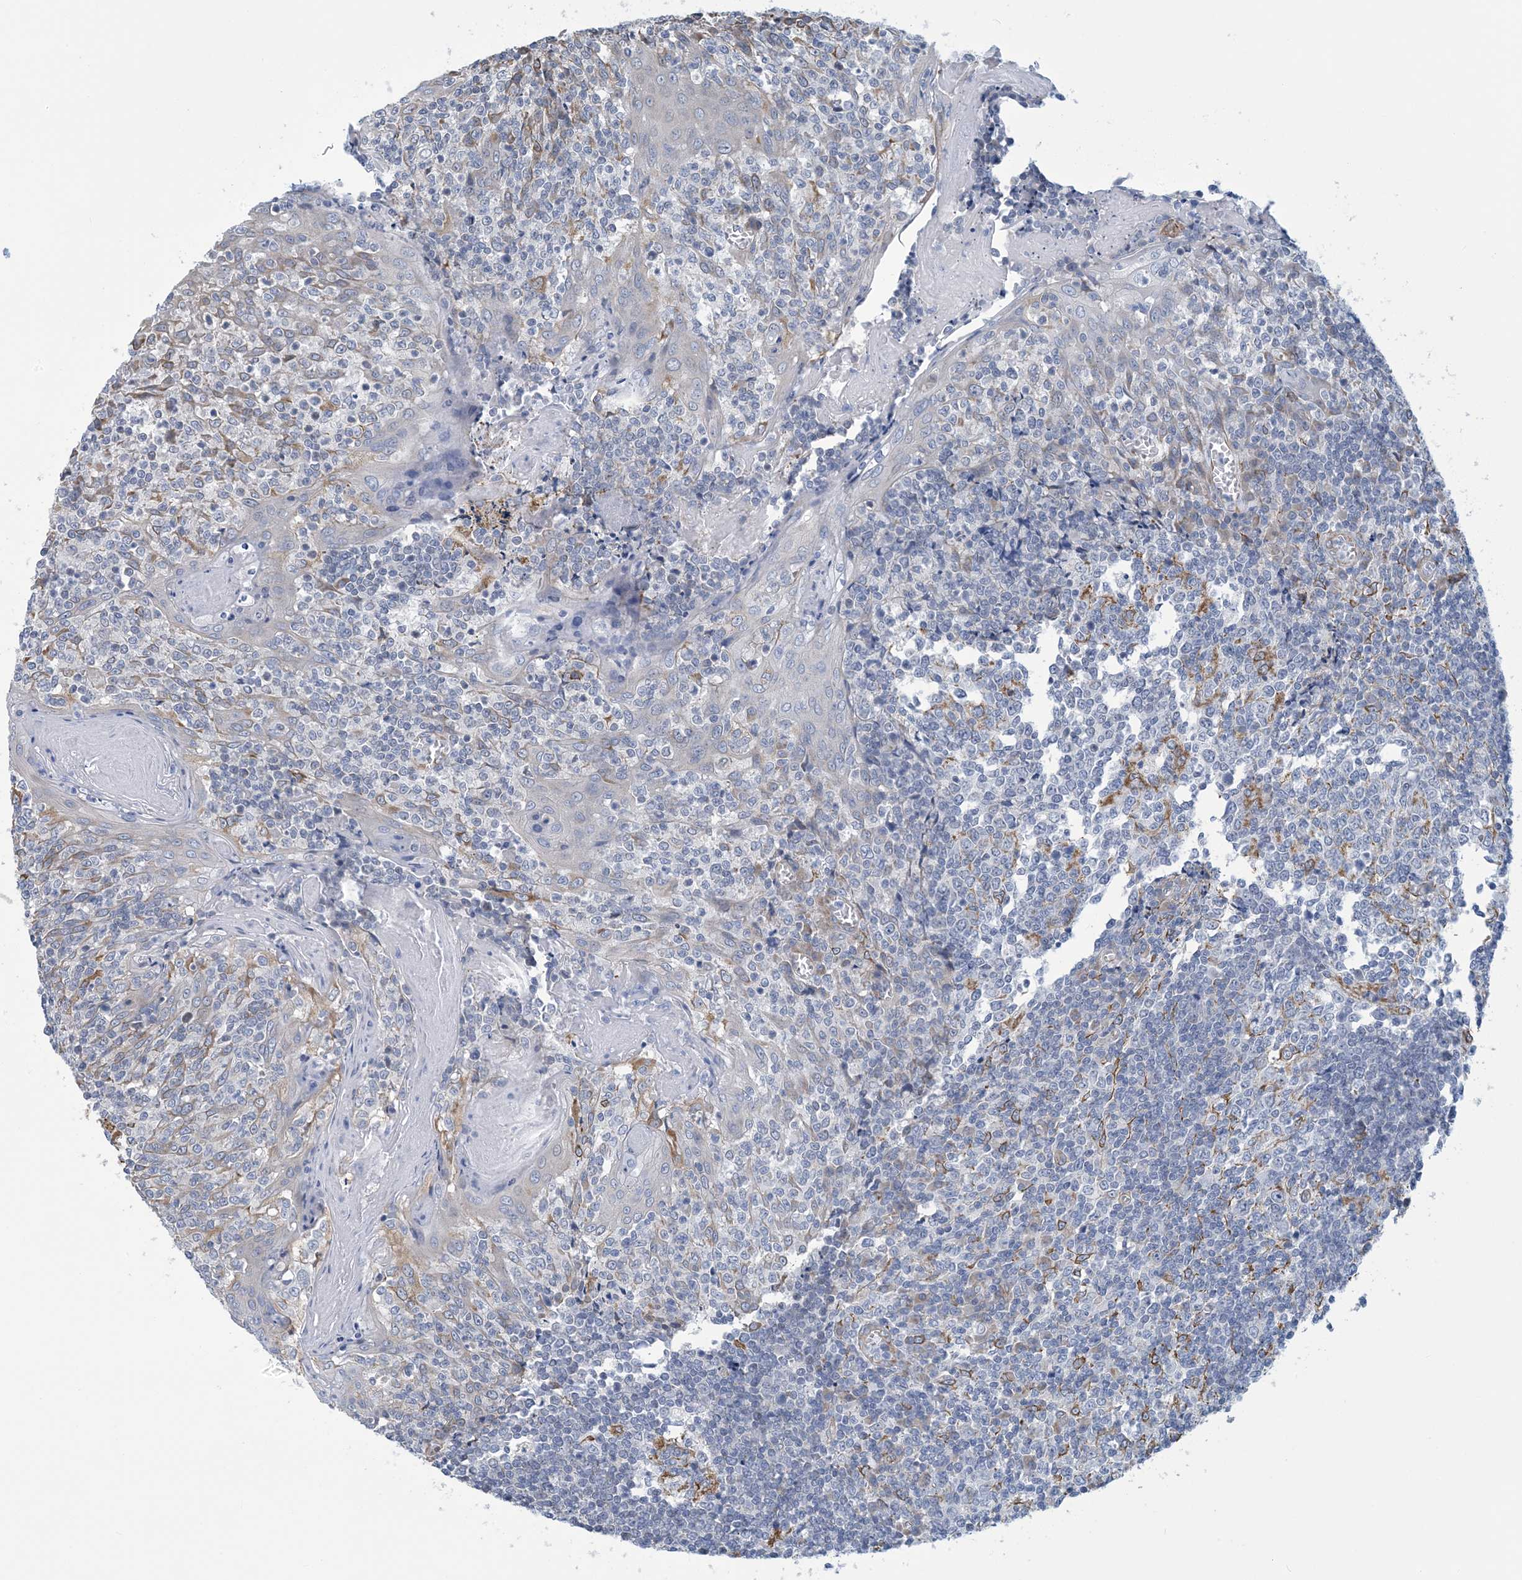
{"staining": {"intensity": "negative", "quantity": "none", "location": "none"}, "tissue": "tonsil", "cell_type": "Germinal center cells", "image_type": "normal", "snomed": [{"axis": "morphology", "description": "Normal tissue, NOS"}, {"axis": "topography", "description": "Tonsil"}], "caption": "Germinal center cells are negative for protein expression in unremarkable human tonsil. Brightfield microscopy of immunohistochemistry (IHC) stained with DAB (brown) and hematoxylin (blue), captured at high magnification.", "gene": "CCDC14", "patient": {"sex": "female", "age": 19}}